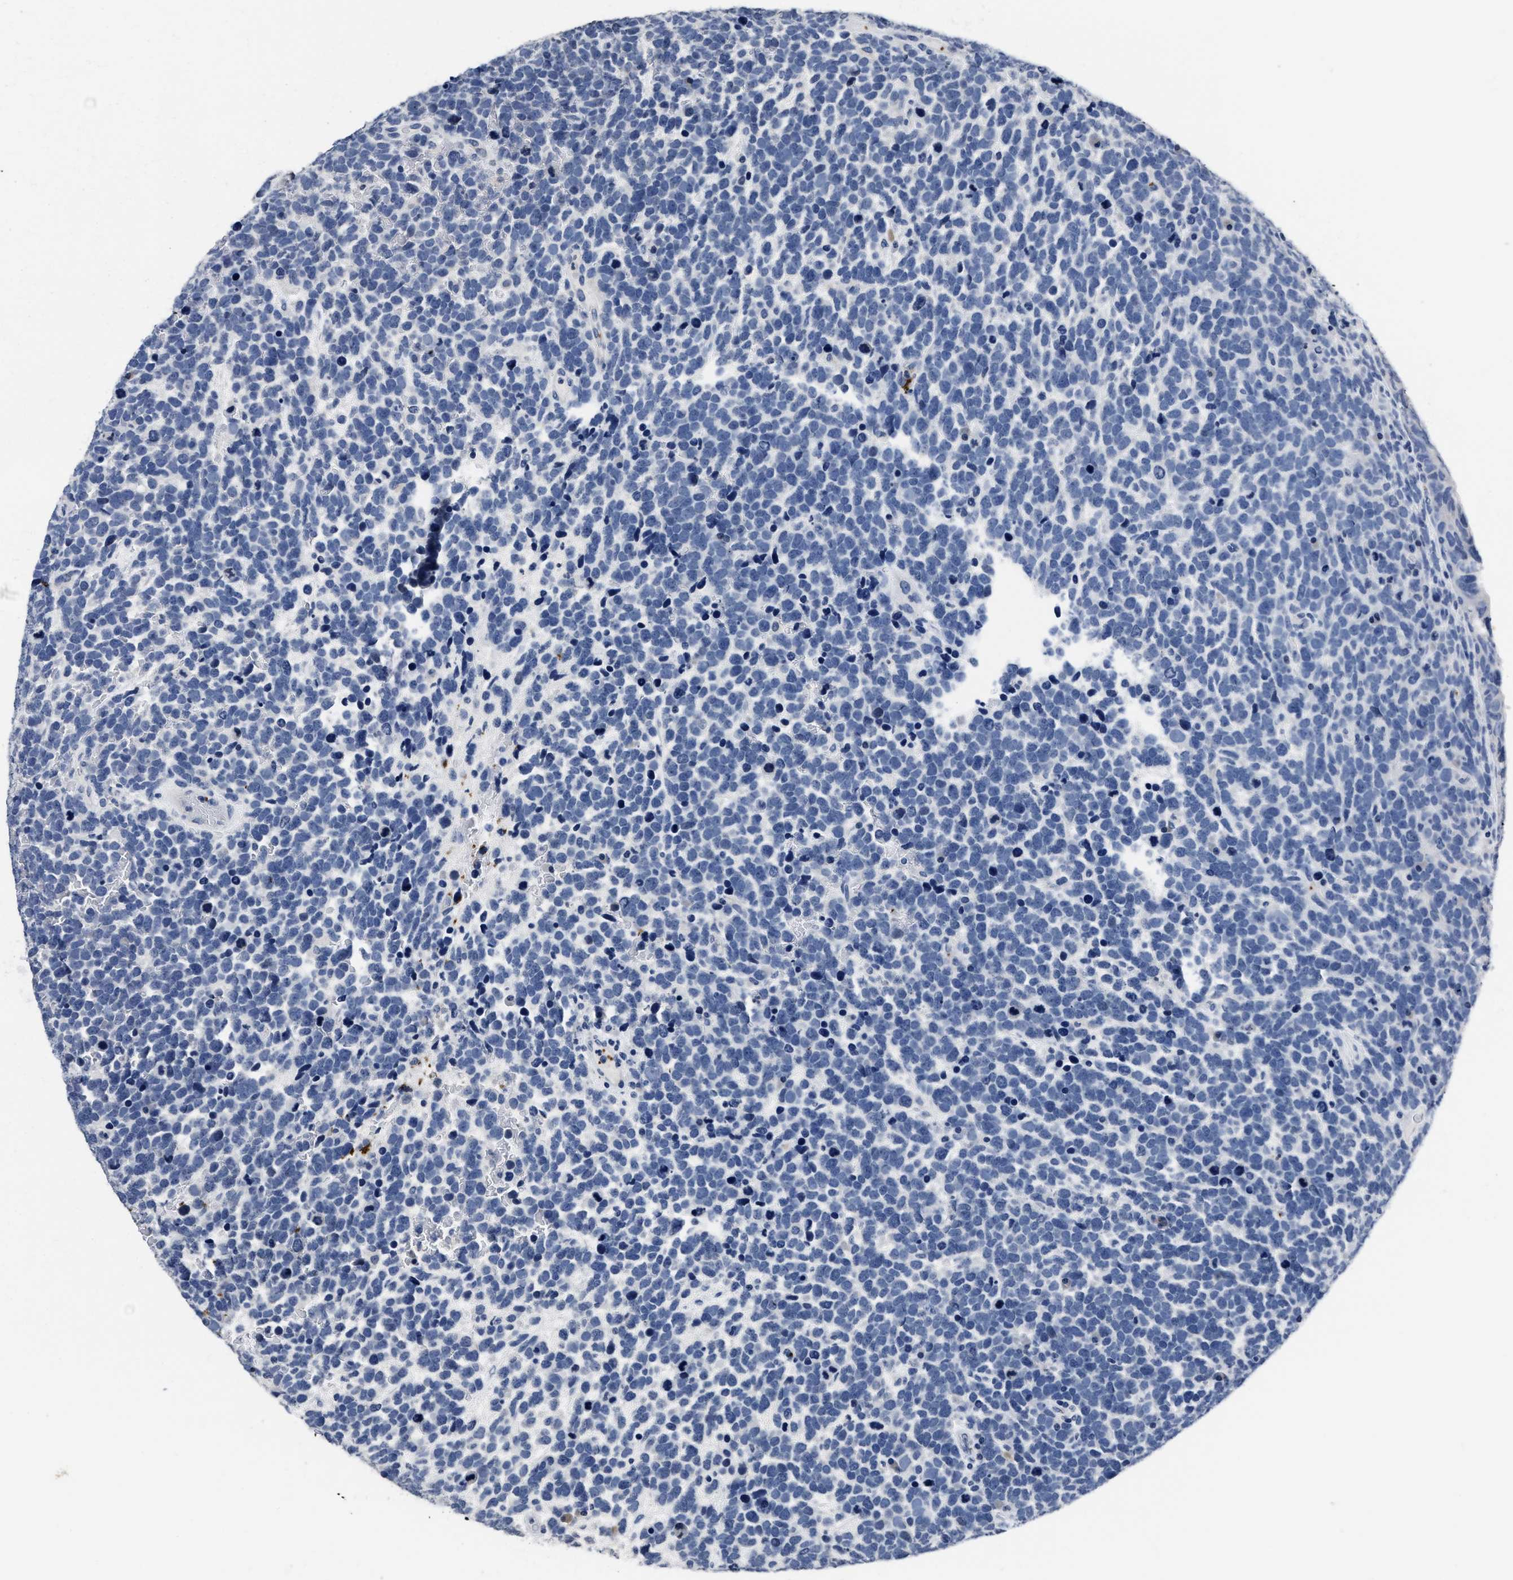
{"staining": {"intensity": "negative", "quantity": "none", "location": "none"}, "tissue": "urothelial cancer", "cell_type": "Tumor cells", "image_type": "cancer", "snomed": [{"axis": "morphology", "description": "Urothelial carcinoma, High grade"}, {"axis": "topography", "description": "Urinary bladder"}], "caption": "This is an immunohistochemistry histopathology image of urothelial carcinoma (high-grade). There is no staining in tumor cells.", "gene": "ITGA2B", "patient": {"sex": "female", "age": 82}}